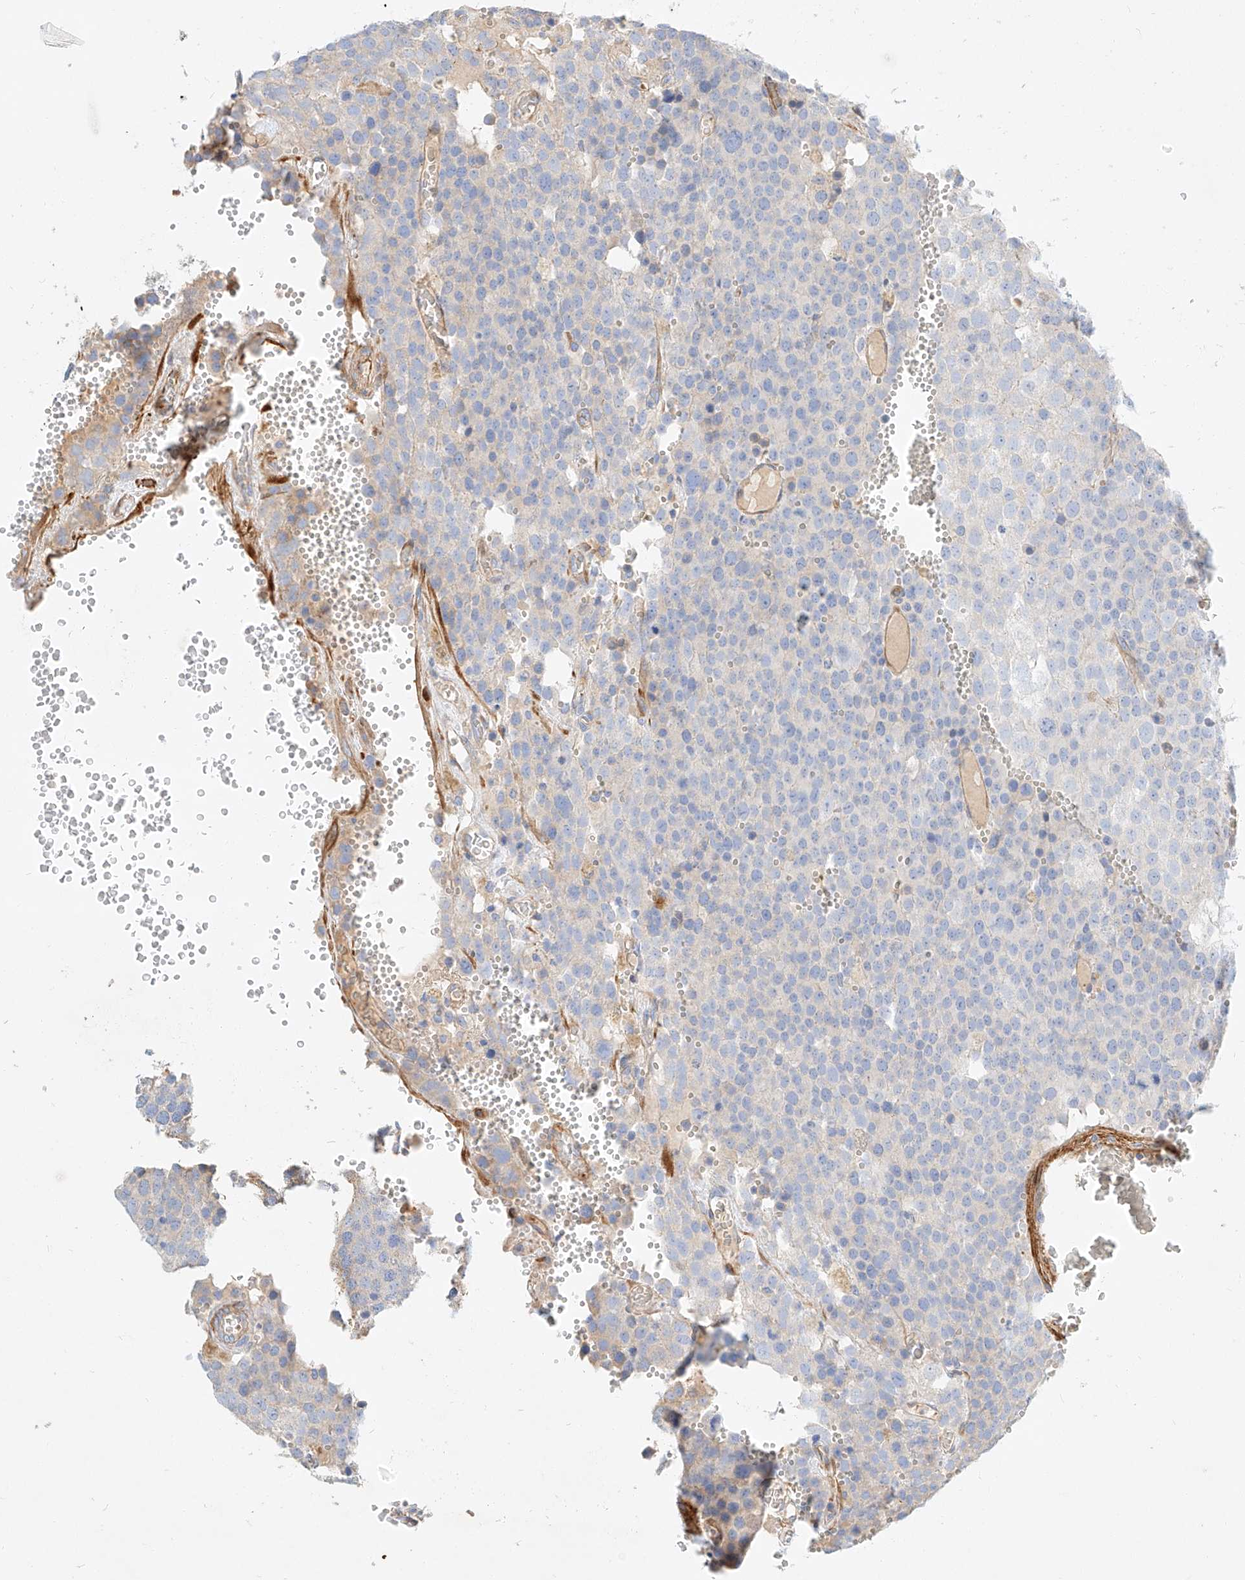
{"staining": {"intensity": "negative", "quantity": "none", "location": "none"}, "tissue": "testis cancer", "cell_type": "Tumor cells", "image_type": "cancer", "snomed": [{"axis": "morphology", "description": "Seminoma, NOS"}, {"axis": "topography", "description": "Testis"}], "caption": "There is no significant staining in tumor cells of testis cancer (seminoma).", "gene": "KCNH5", "patient": {"sex": "male", "age": 71}}